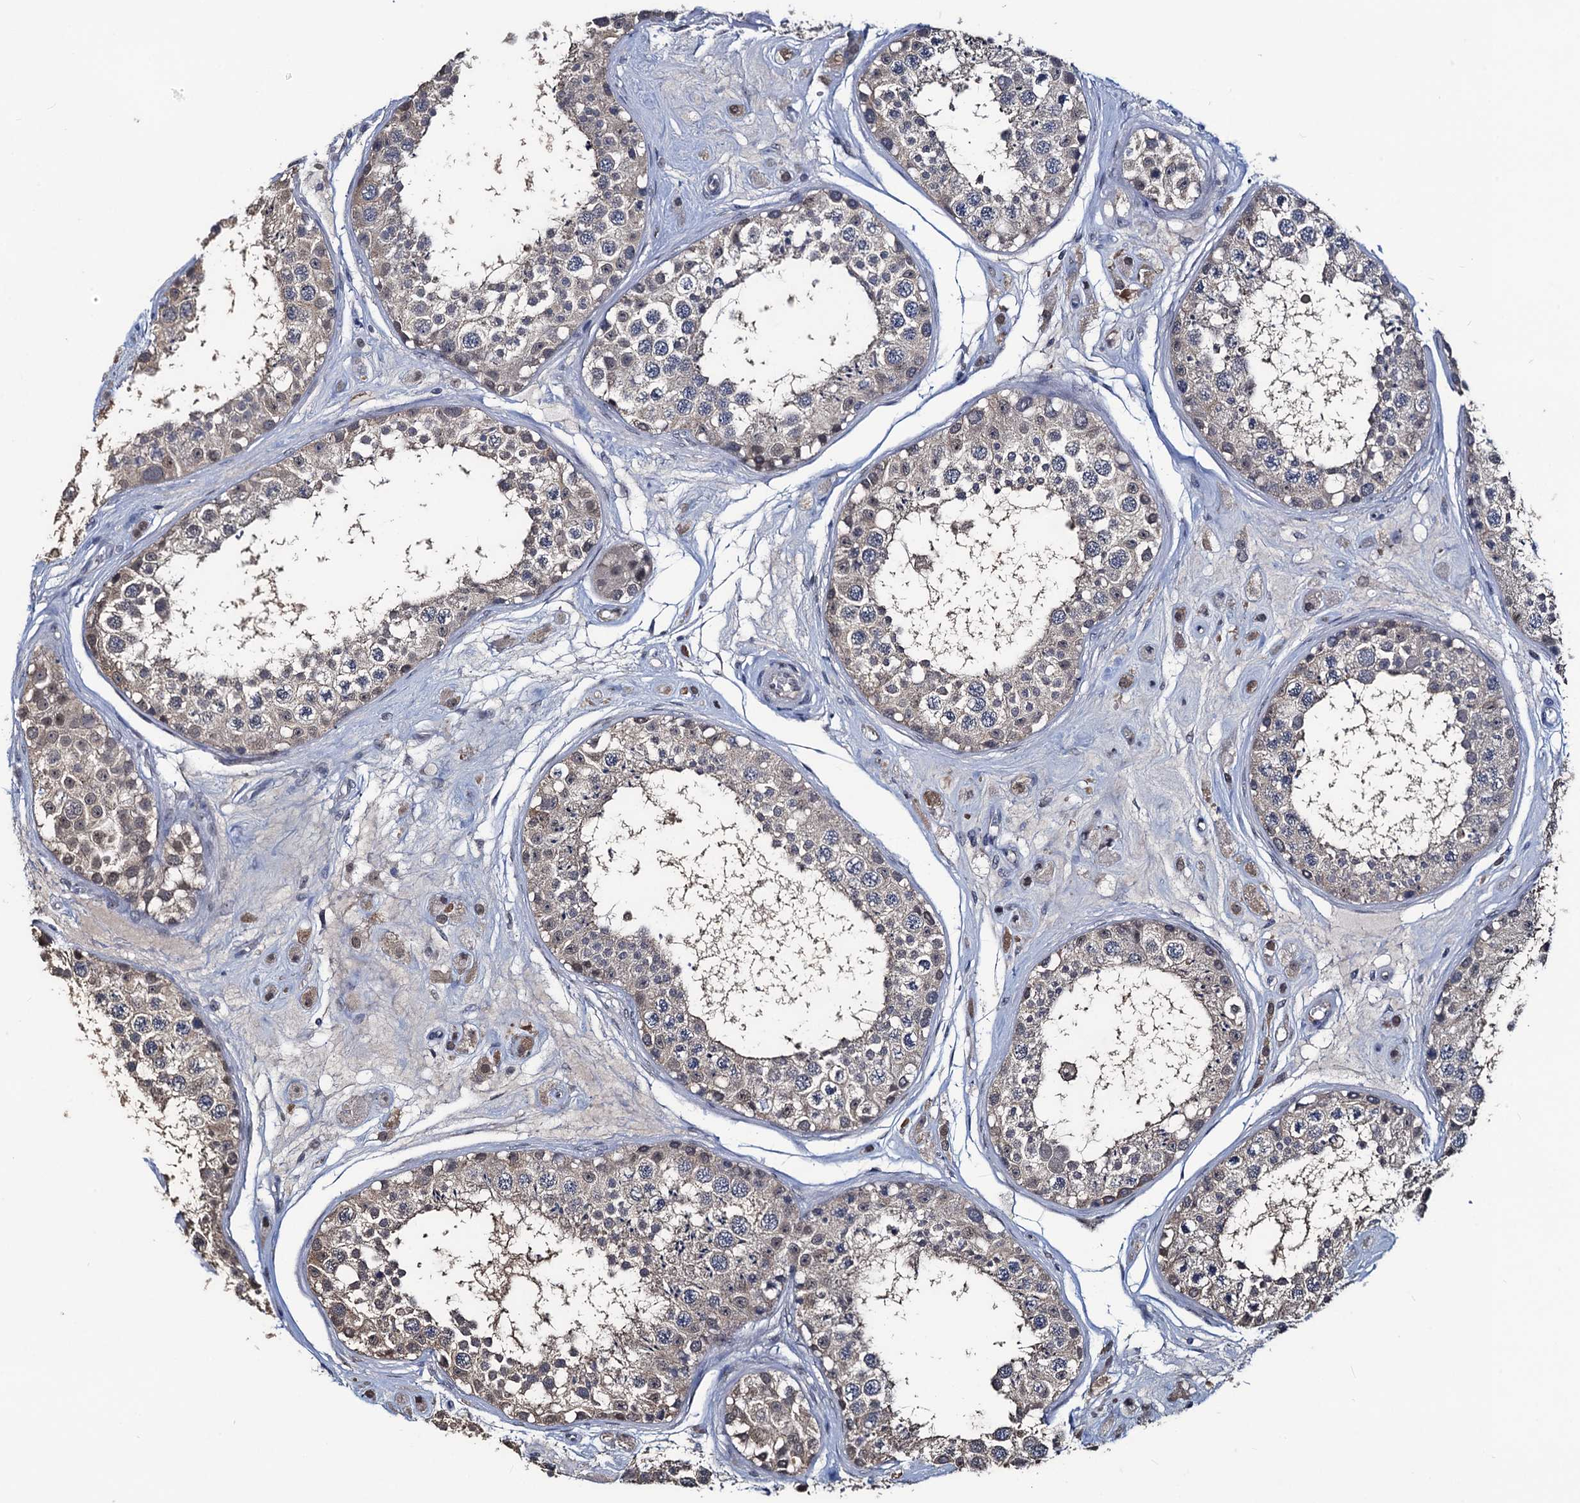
{"staining": {"intensity": "weak", "quantity": "25%-75%", "location": "cytoplasmic/membranous"}, "tissue": "testis", "cell_type": "Cells in seminiferous ducts", "image_type": "normal", "snomed": [{"axis": "morphology", "description": "Normal tissue, NOS"}, {"axis": "topography", "description": "Testis"}], "caption": "A low amount of weak cytoplasmic/membranous expression is seen in about 25%-75% of cells in seminiferous ducts in unremarkable testis. Ihc stains the protein of interest in brown and the nuclei are stained blue.", "gene": "RTKN2", "patient": {"sex": "male", "age": 25}}